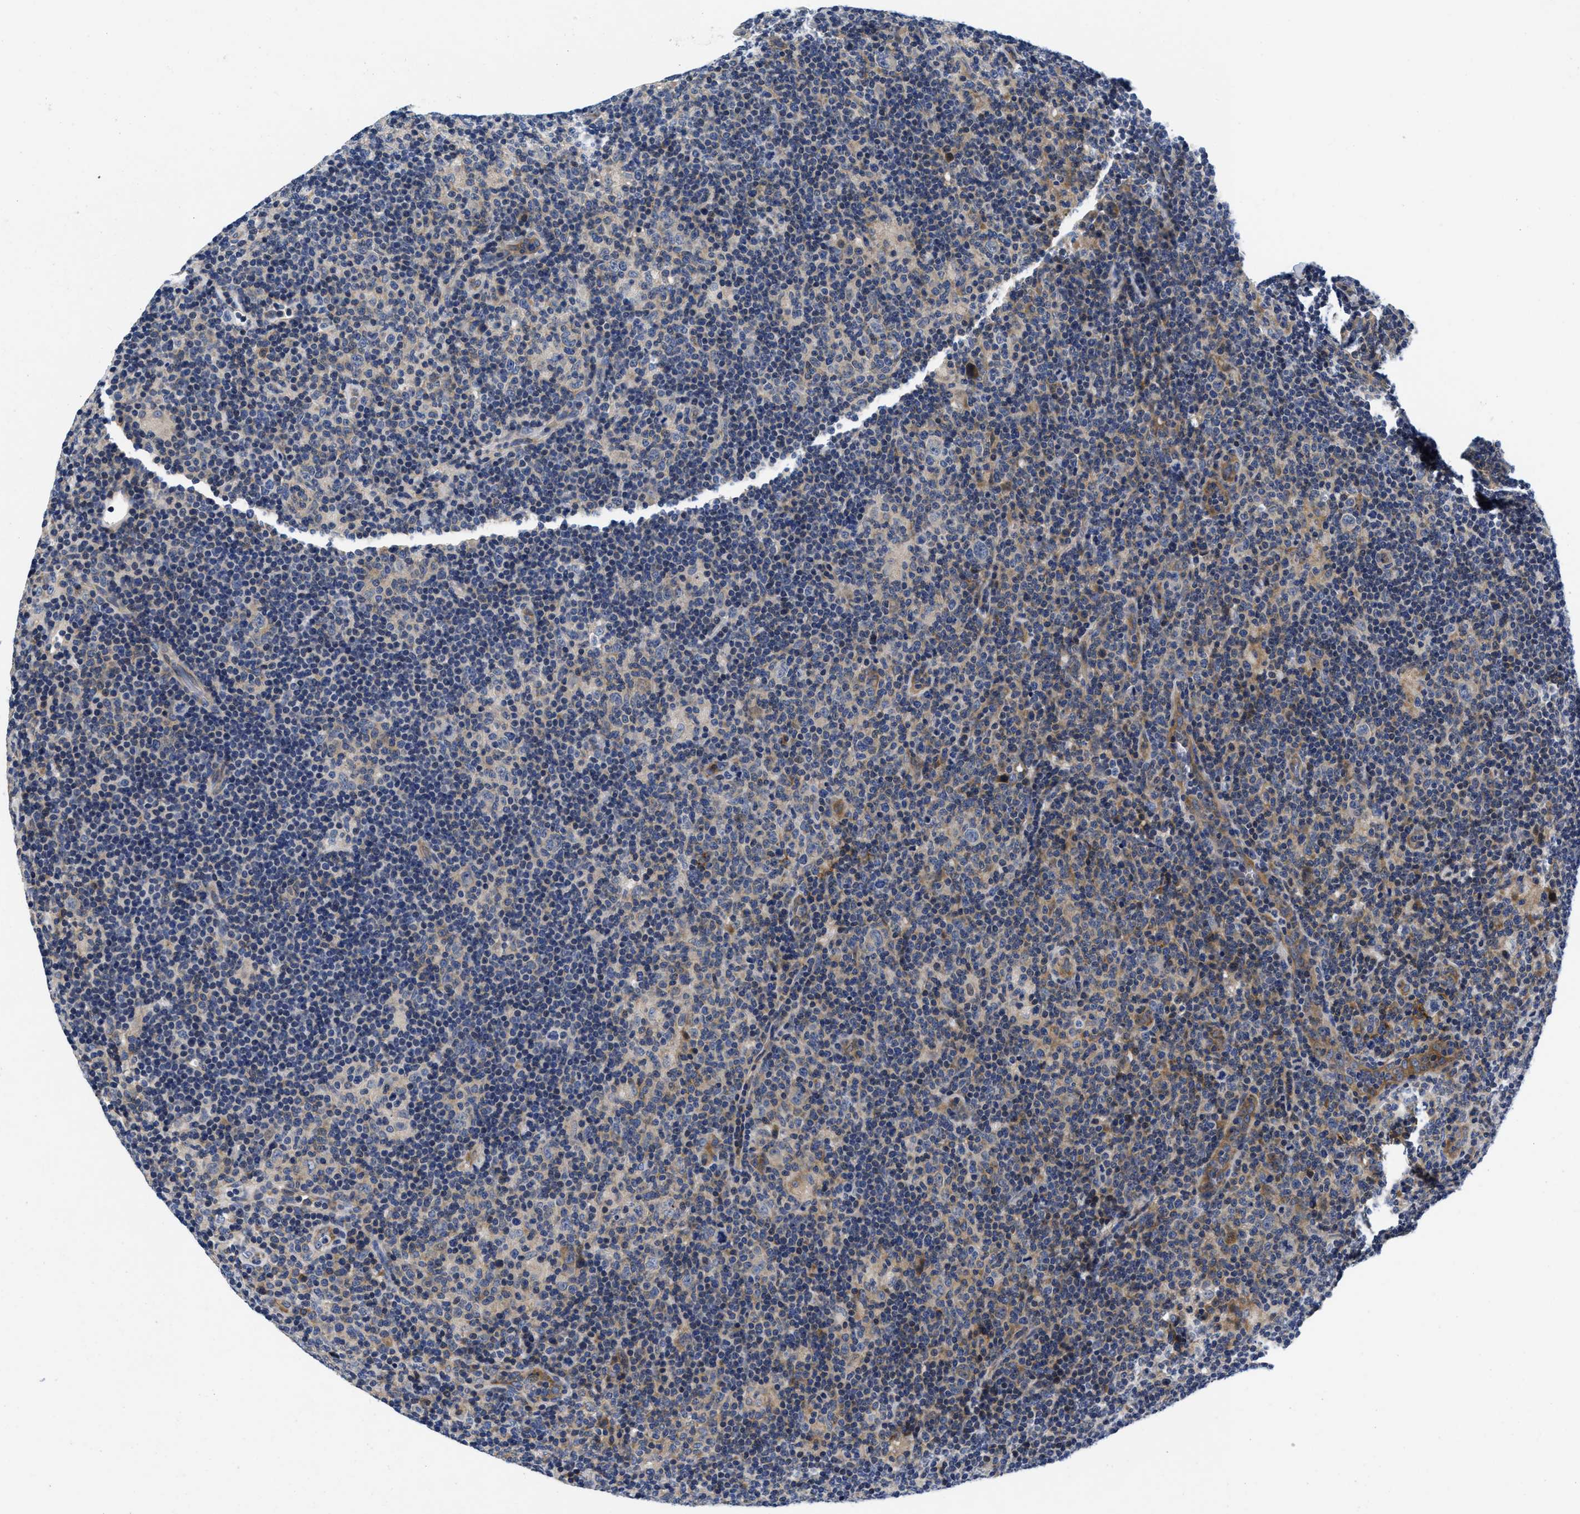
{"staining": {"intensity": "weak", "quantity": "<25%", "location": "cytoplasmic/membranous"}, "tissue": "lymphoma", "cell_type": "Tumor cells", "image_type": "cancer", "snomed": [{"axis": "morphology", "description": "Hodgkin's disease, NOS"}, {"axis": "topography", "description": "Lymph node"}], "caption": "This is an immunohistochemistry (IHC) histopathology image of lymphoma. There is no expression in tumor cells.", "gene": "LAD1", "patient": {"sex": "female", "age": 57}}